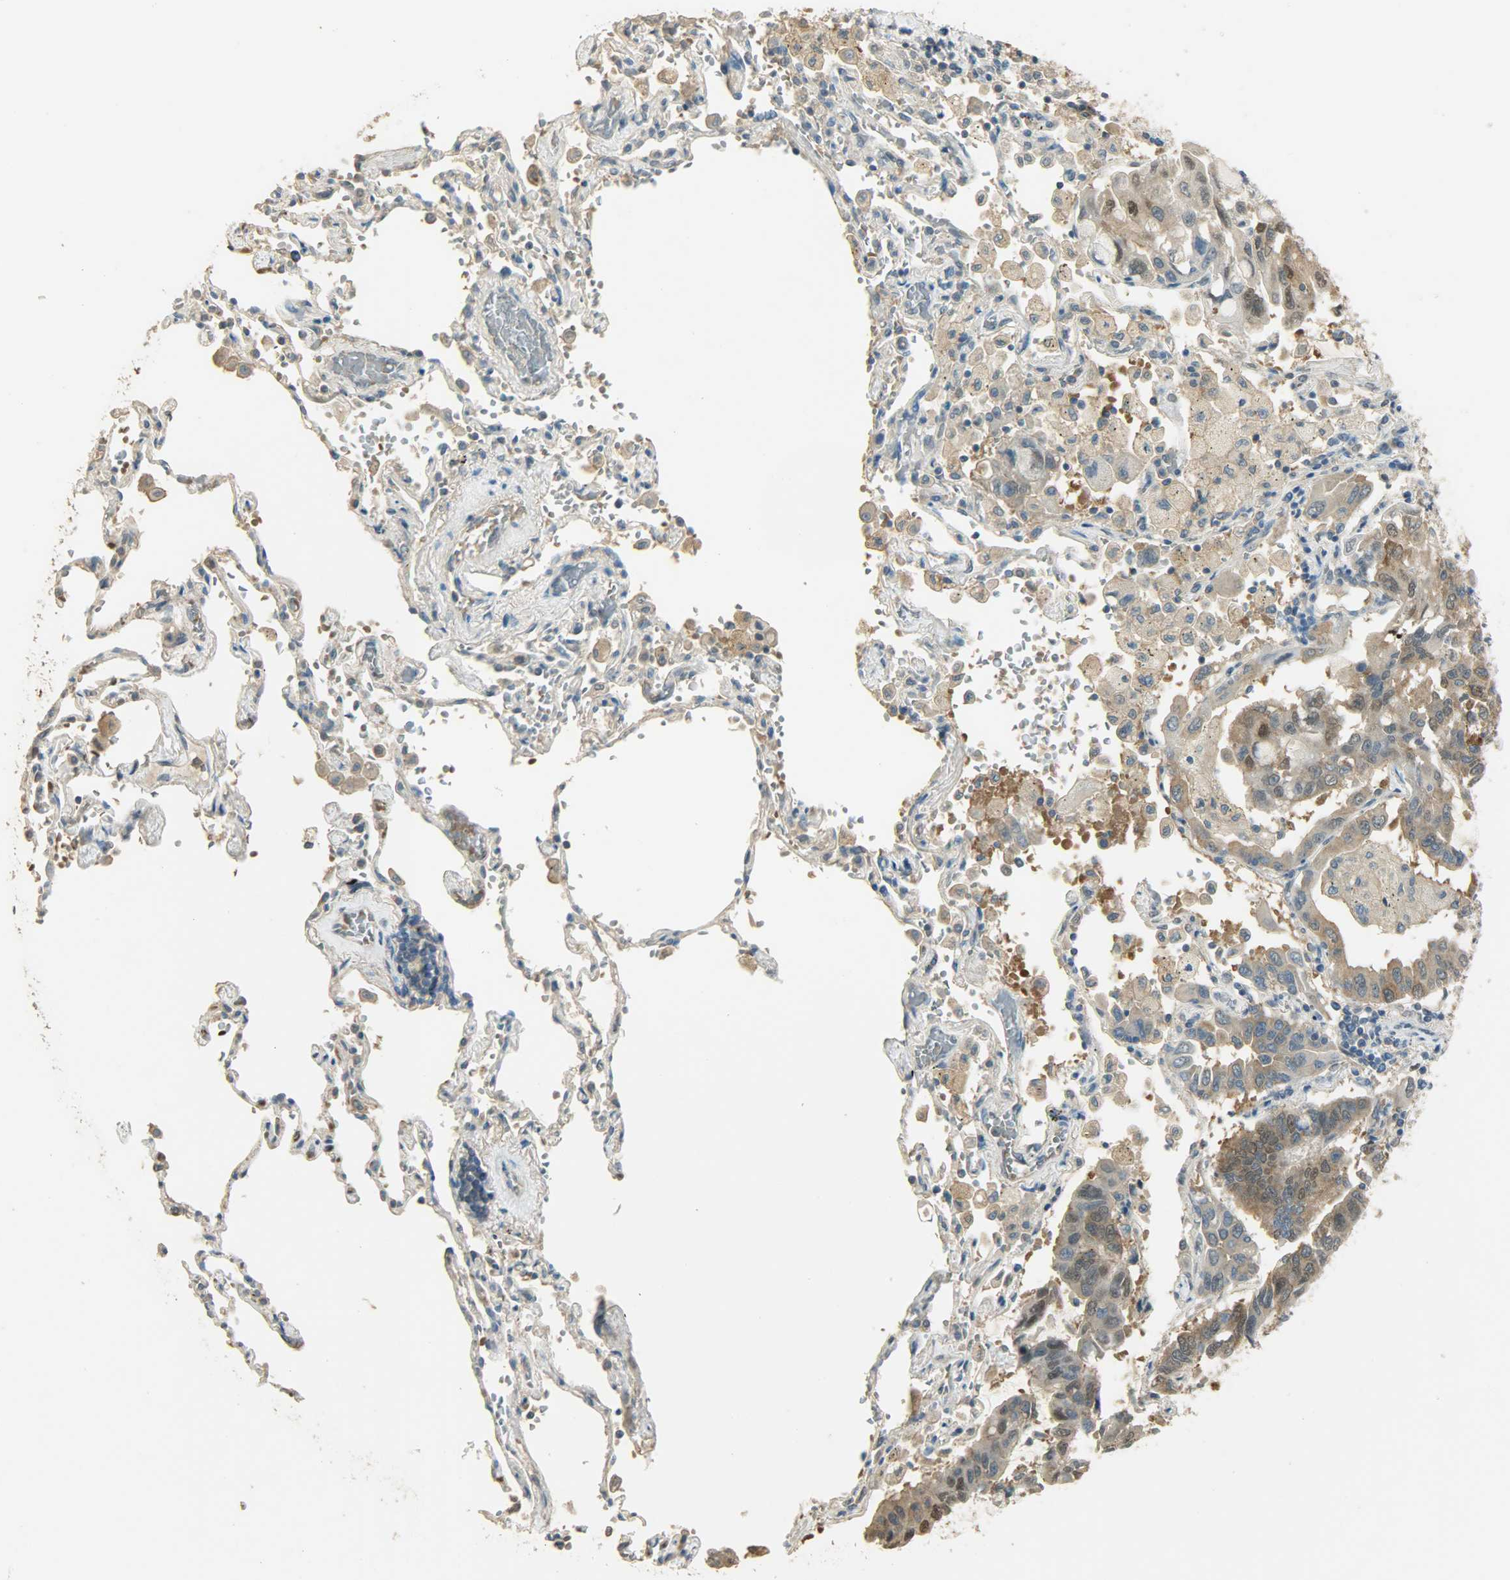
{"staining": {"intensity": "moderate", "quantity": "25%-75%", "location": "cytoplasmic/membranous,nuclear"}, "tissue": "lung cancer", "cell_type": "Tumor cells", "image_type": "cancer", "snomed": [{"axis": "morphology", "description": "Adenocarcinoma, NOS"}, {"axis": "topography", "description": "Lung"}], "caption": "About 25%-75% of tumor cells in human lung adenocarcinoma exhibit moderate cytoplasmic/membranous and nuclear protein expression as visualized by brown immunohistochemical staining.", "gene": "PRMT5", "patient": {"sex": "male", "age": 64}}